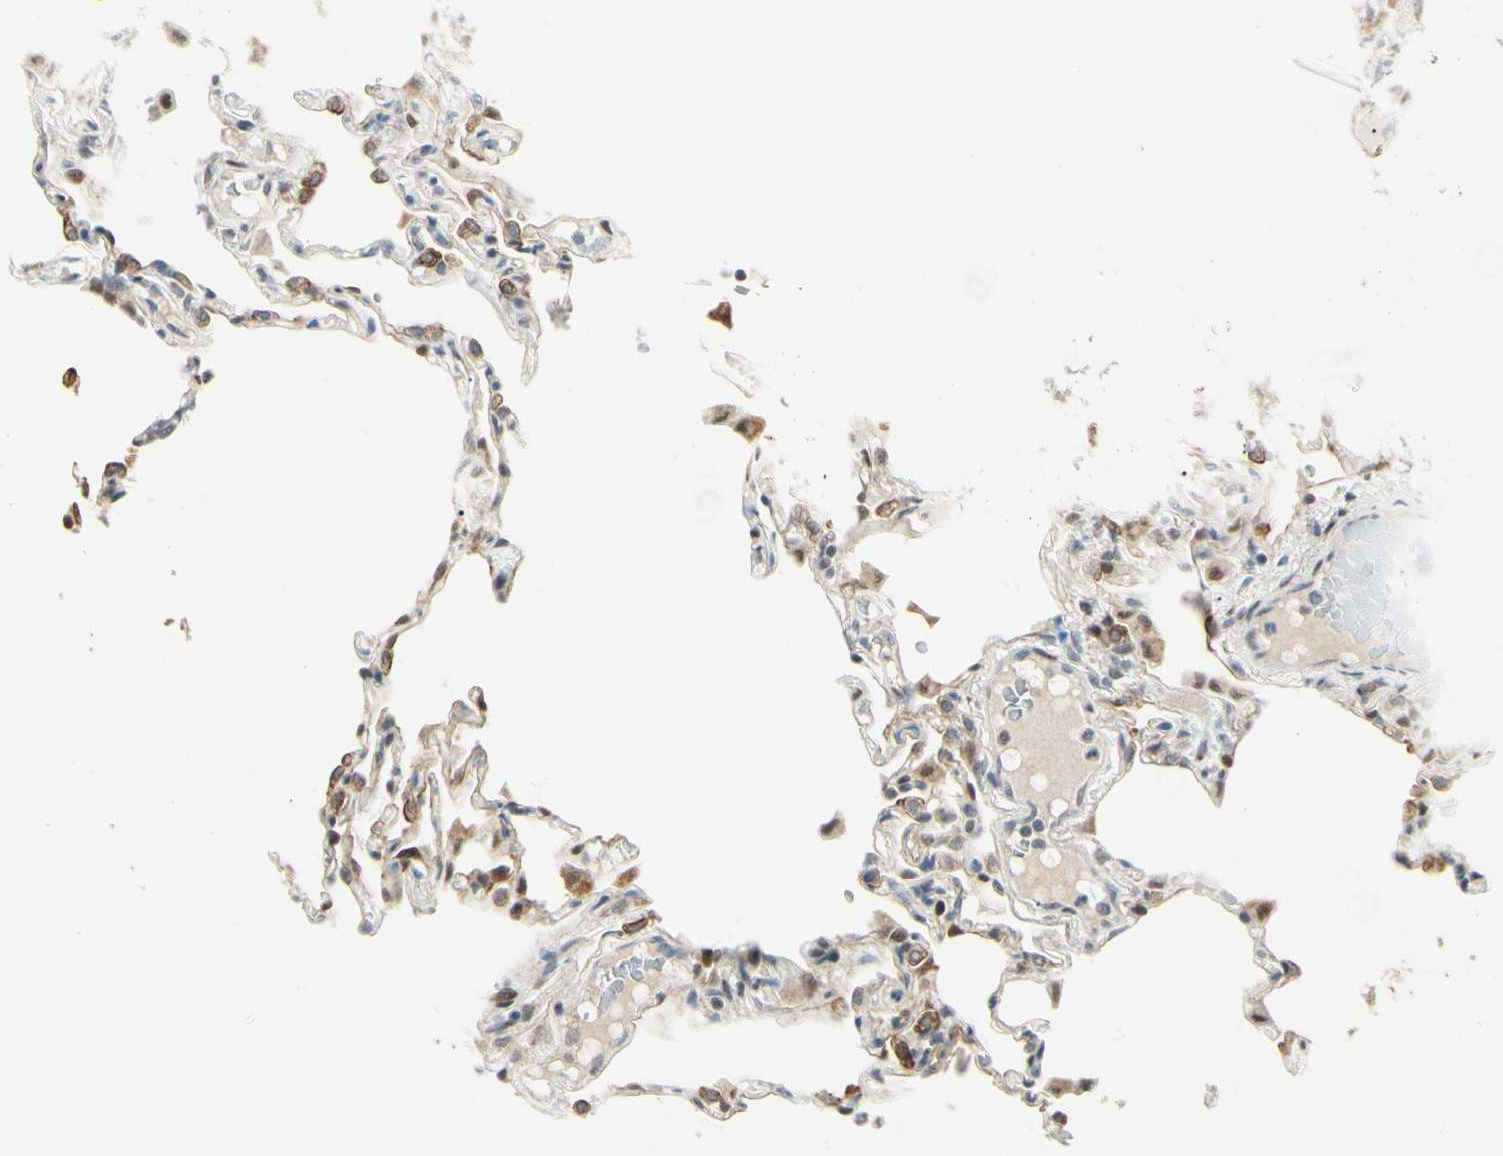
{"staining": {"intensity": "strong", "quantity": "25%-75%", "location": "cytoplasmic/membranous,nuclear"}, "tissue": "lung", "cell_type": "Alveolar cells", "image_type": "normal", "snomed": [{"axis": "morphology", "description": "Normal tissue, NOS"}, {"axis": "topography", "description": "Lung"}], "caption": "Brown immunohistochemical staining in unremarkable lung displays strong cytoplasmic/membranous,nuclear expression in approximately 25%-75% of alveolar cells.", "gene": "ATXN1", "patient": {"sex": "female", "age": 49}}